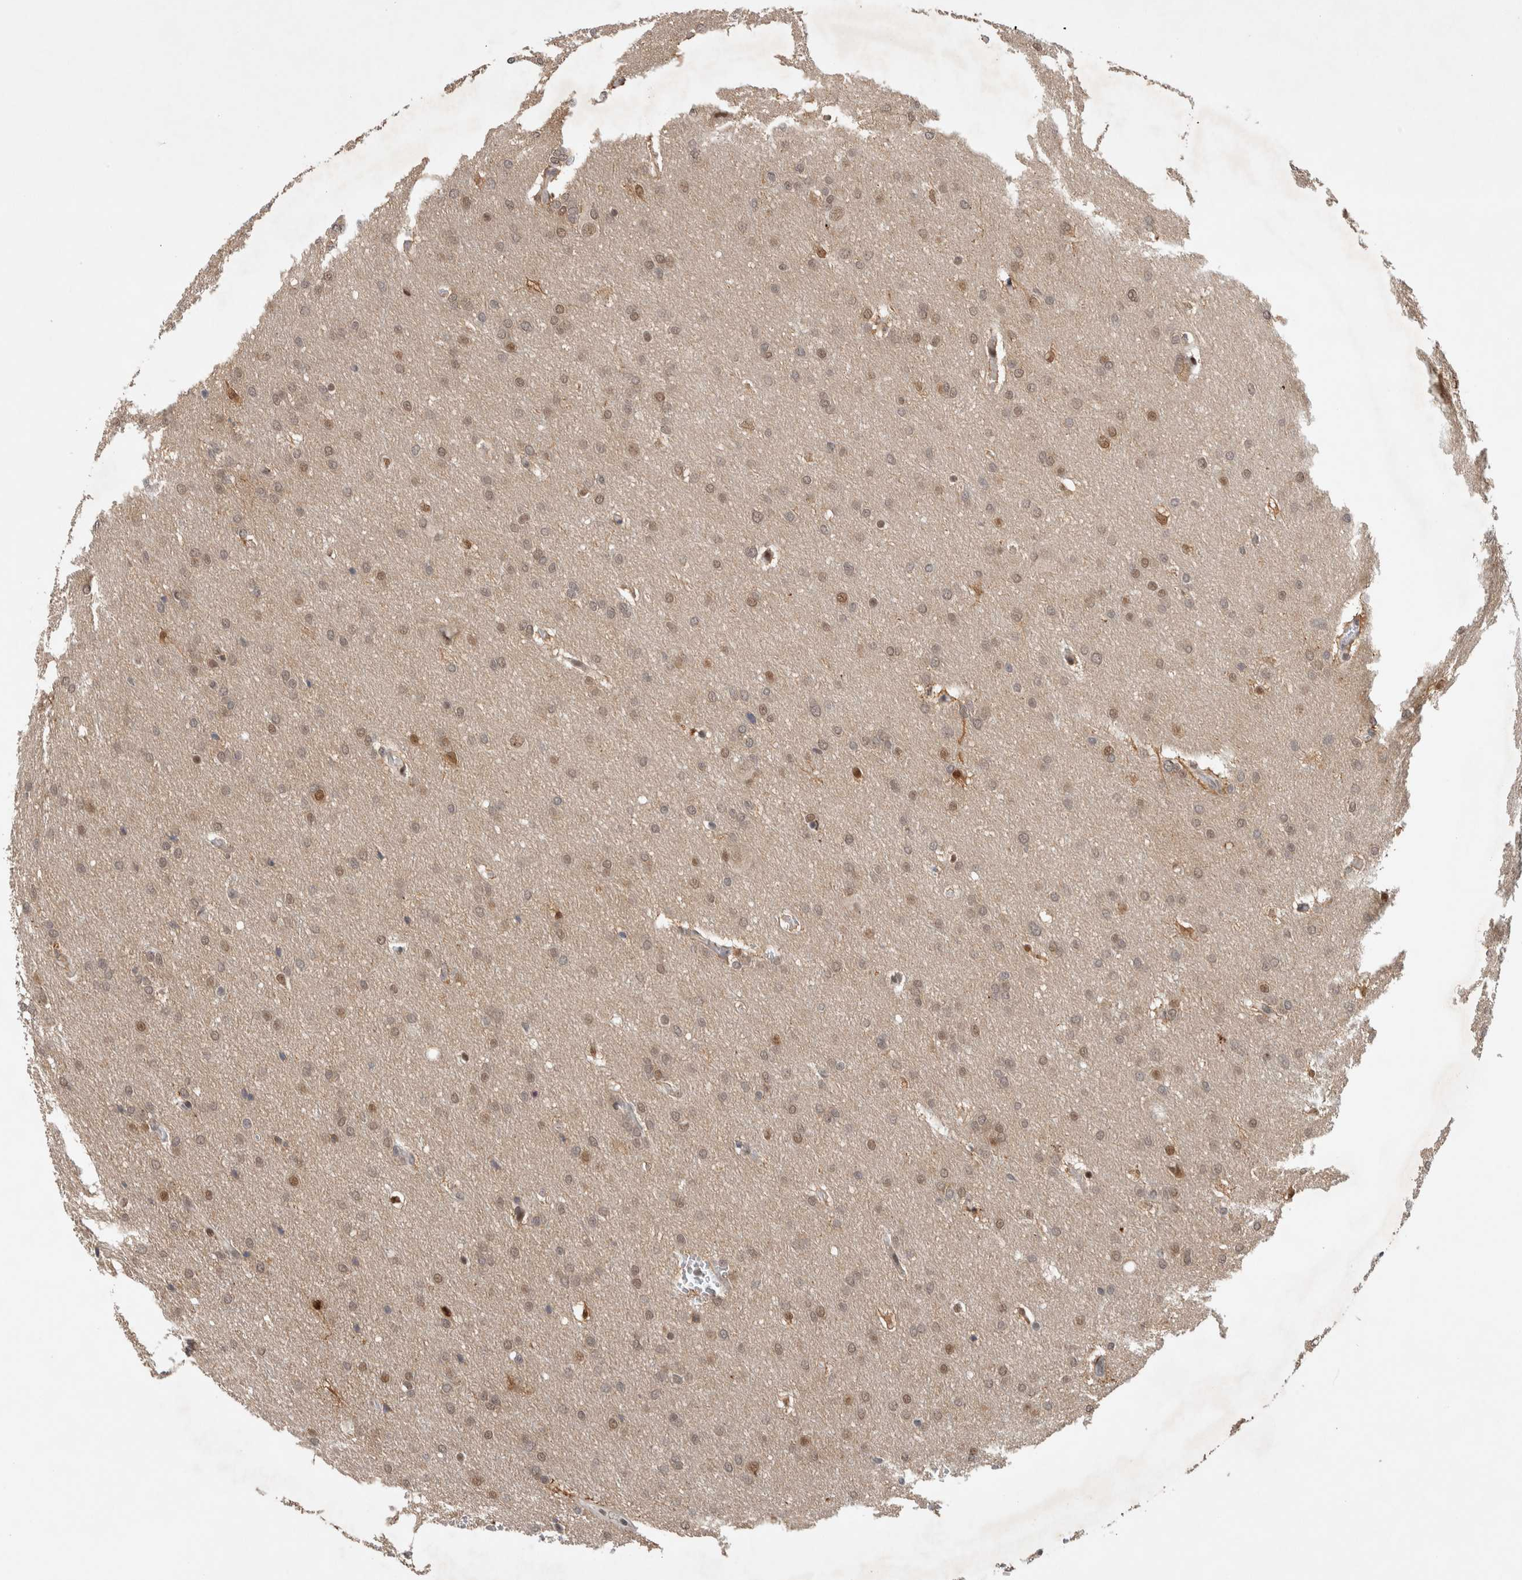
{"staining": {"intensity": "weak", "quantity": ">75%", "location": "nuclear"}, "tissue": "glioma", "cell_type": "Tumor cells", "image_type": "cancer", "snomed": [{"axis": "morphology", "description": "Glioma, malignant, Low grade"}, {"axis": "topography", "description": "Brain"}], "caption": "Immunohistochemistry of glioma displays low levels of weak nuclear expression in about >75% of tumor cells. Immunohistochemistry (ihc) stains the protein in brown and the nuclei are stained blue.", "gene": "HESX1", "patient": {"sex": "female", "age": 37}}